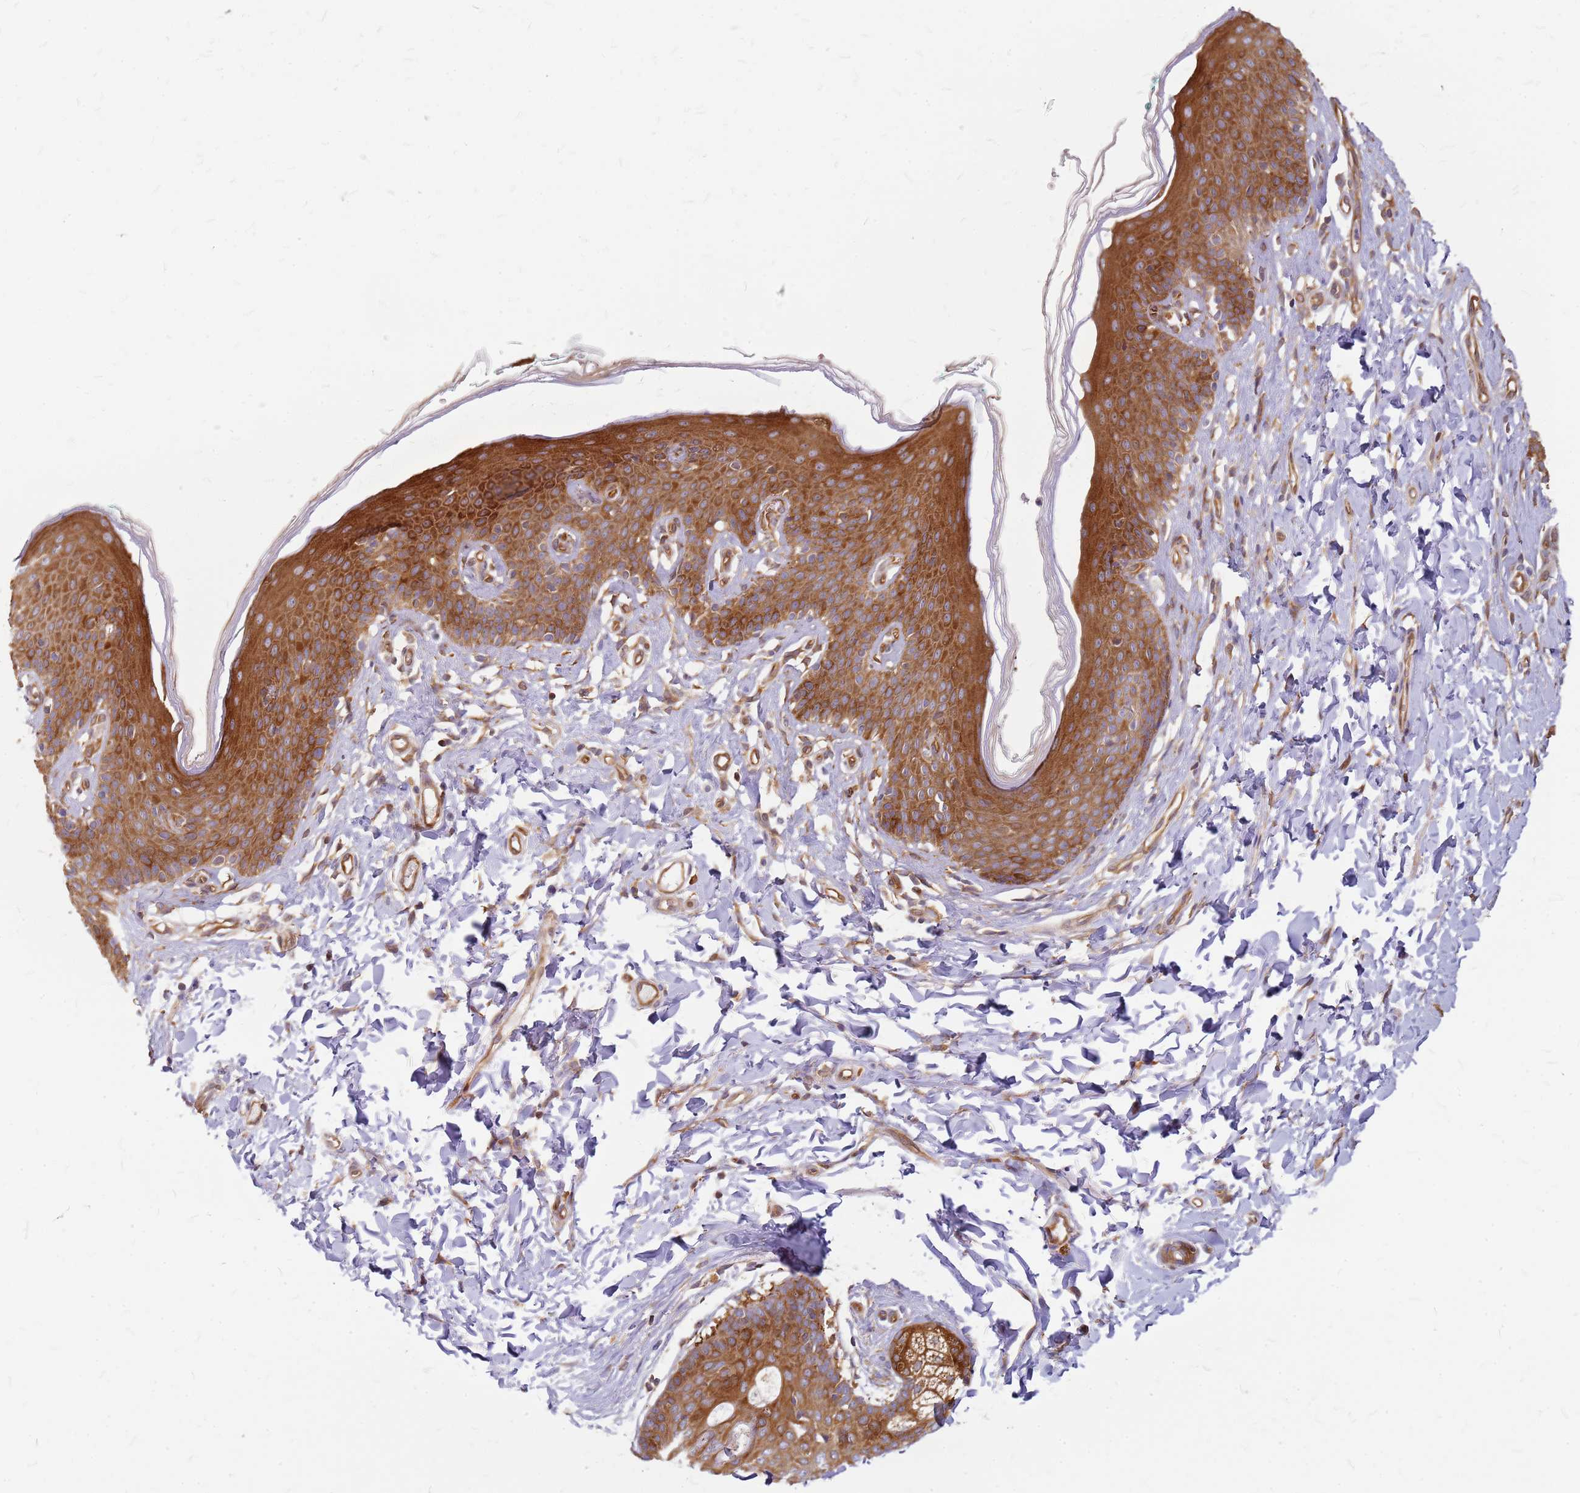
{"staining": {"intensity": "strong", "quantity": ">75%", "location": "cytoplasmic/membranous"}, "tissue": "skin", "cell_type": "Epidermal cells", "image_type": "normal", "snomed": [{"axis": "morphology", "description": "Normal tissue, NOS"}, {"axis": "topography", "description": "Vulva"}], "caption": "Immunohistochemical staining of normal human skin reveals high levels of strong cytoplasmic/membranous staining in about >75% of epidermal cells.", "gene": "HDX", "patient": {"sex": "female", "age": 66}}